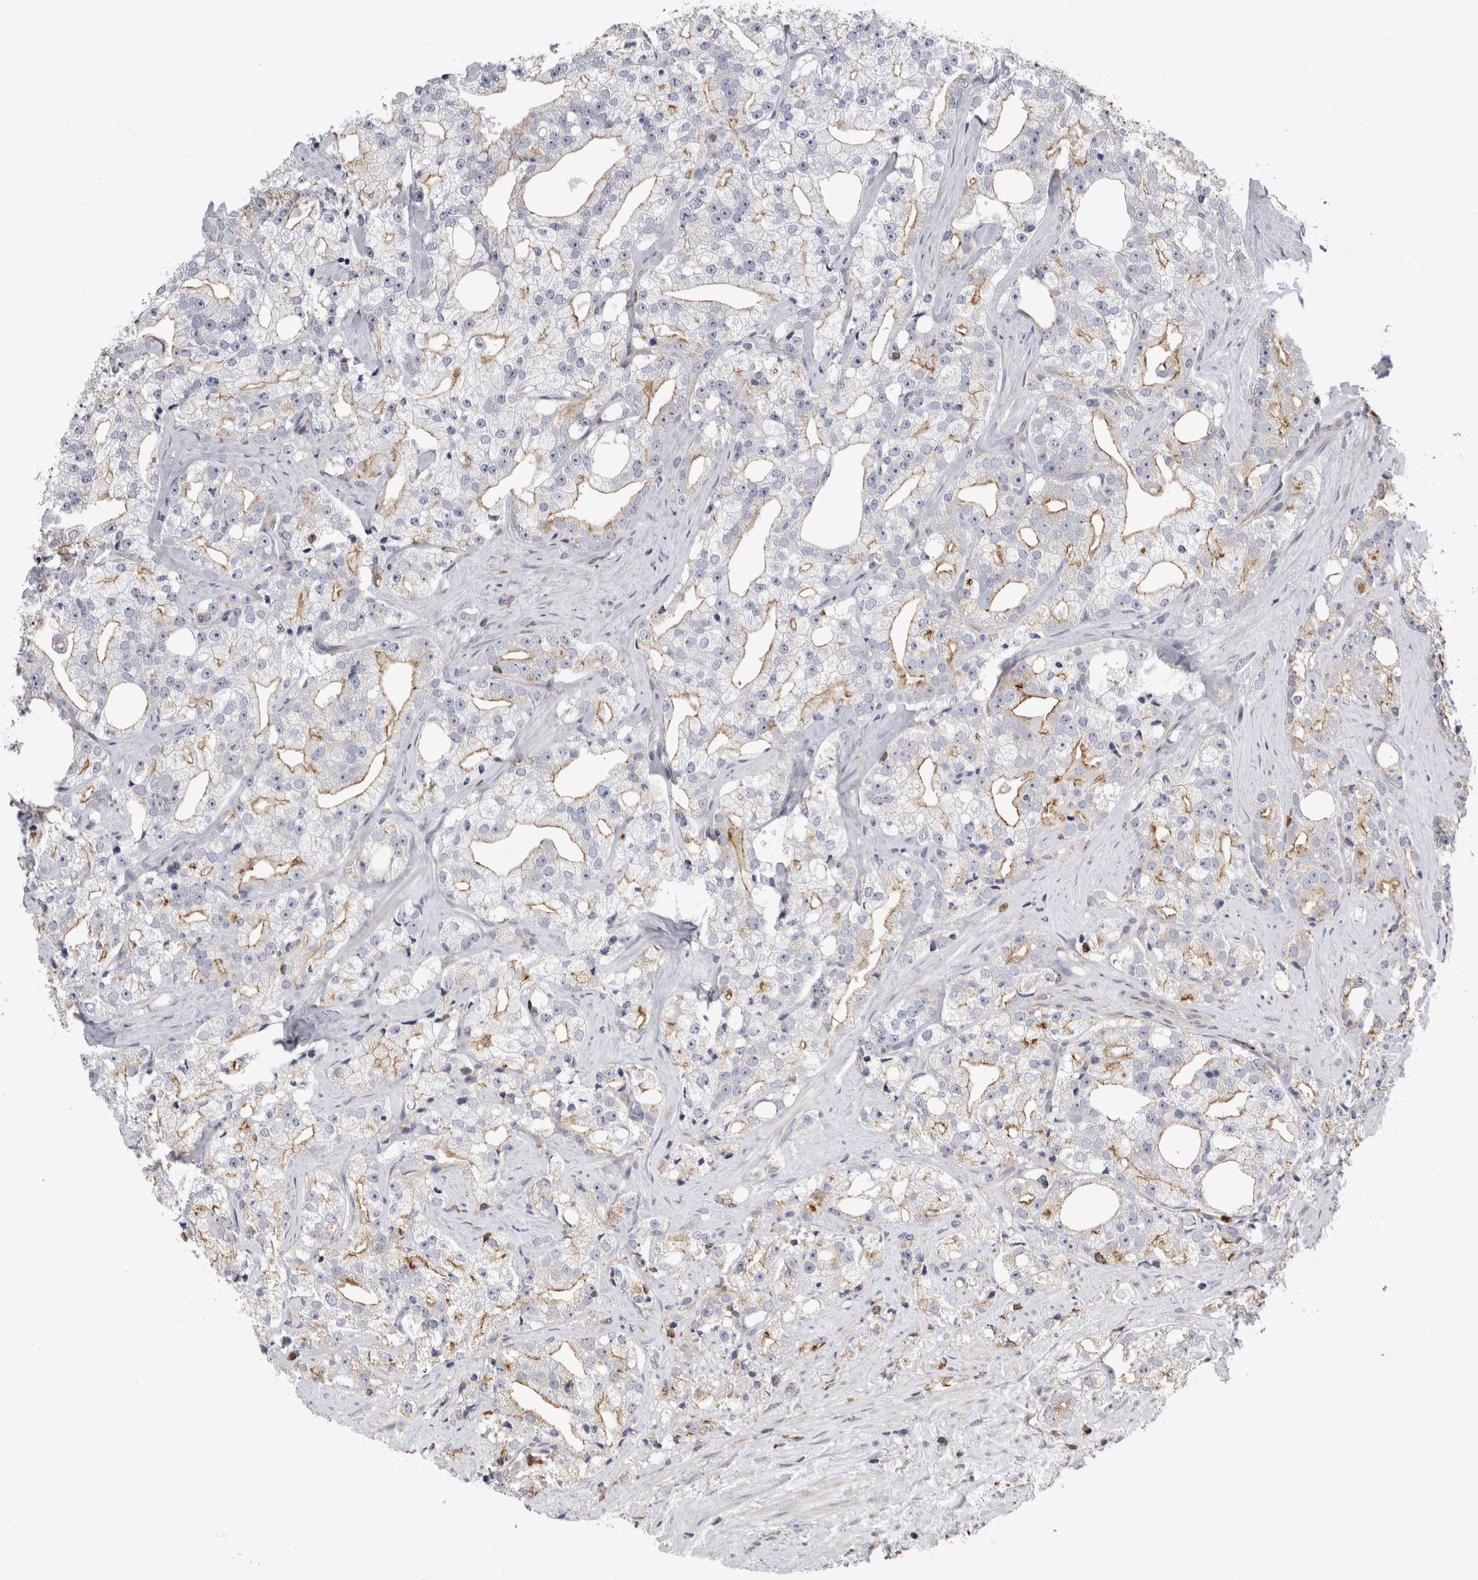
{"staining": {"intensity": "moderate", "quantity": "25%-75%", "location": "cytoplasmic/membranous"}, "tissue": "prostate cancer", "cell_type": "Tumor cells", "image_type": "cancer", "snomed": [{"axis": "morphology", "description": "Adenocarcinoma, High grade"}, {"axis": "topography", "description": "Prostate"}], "caption": "Immunohistochemical staining of high-grade adenocarcinoma (prostate) demonstrates moderate cytoplasmic/membranous protein expression in approximately 25%-75% of tumor cells.", "gene": "RAB11FIP1", "patient": {"sex": "male", "age": 64}}